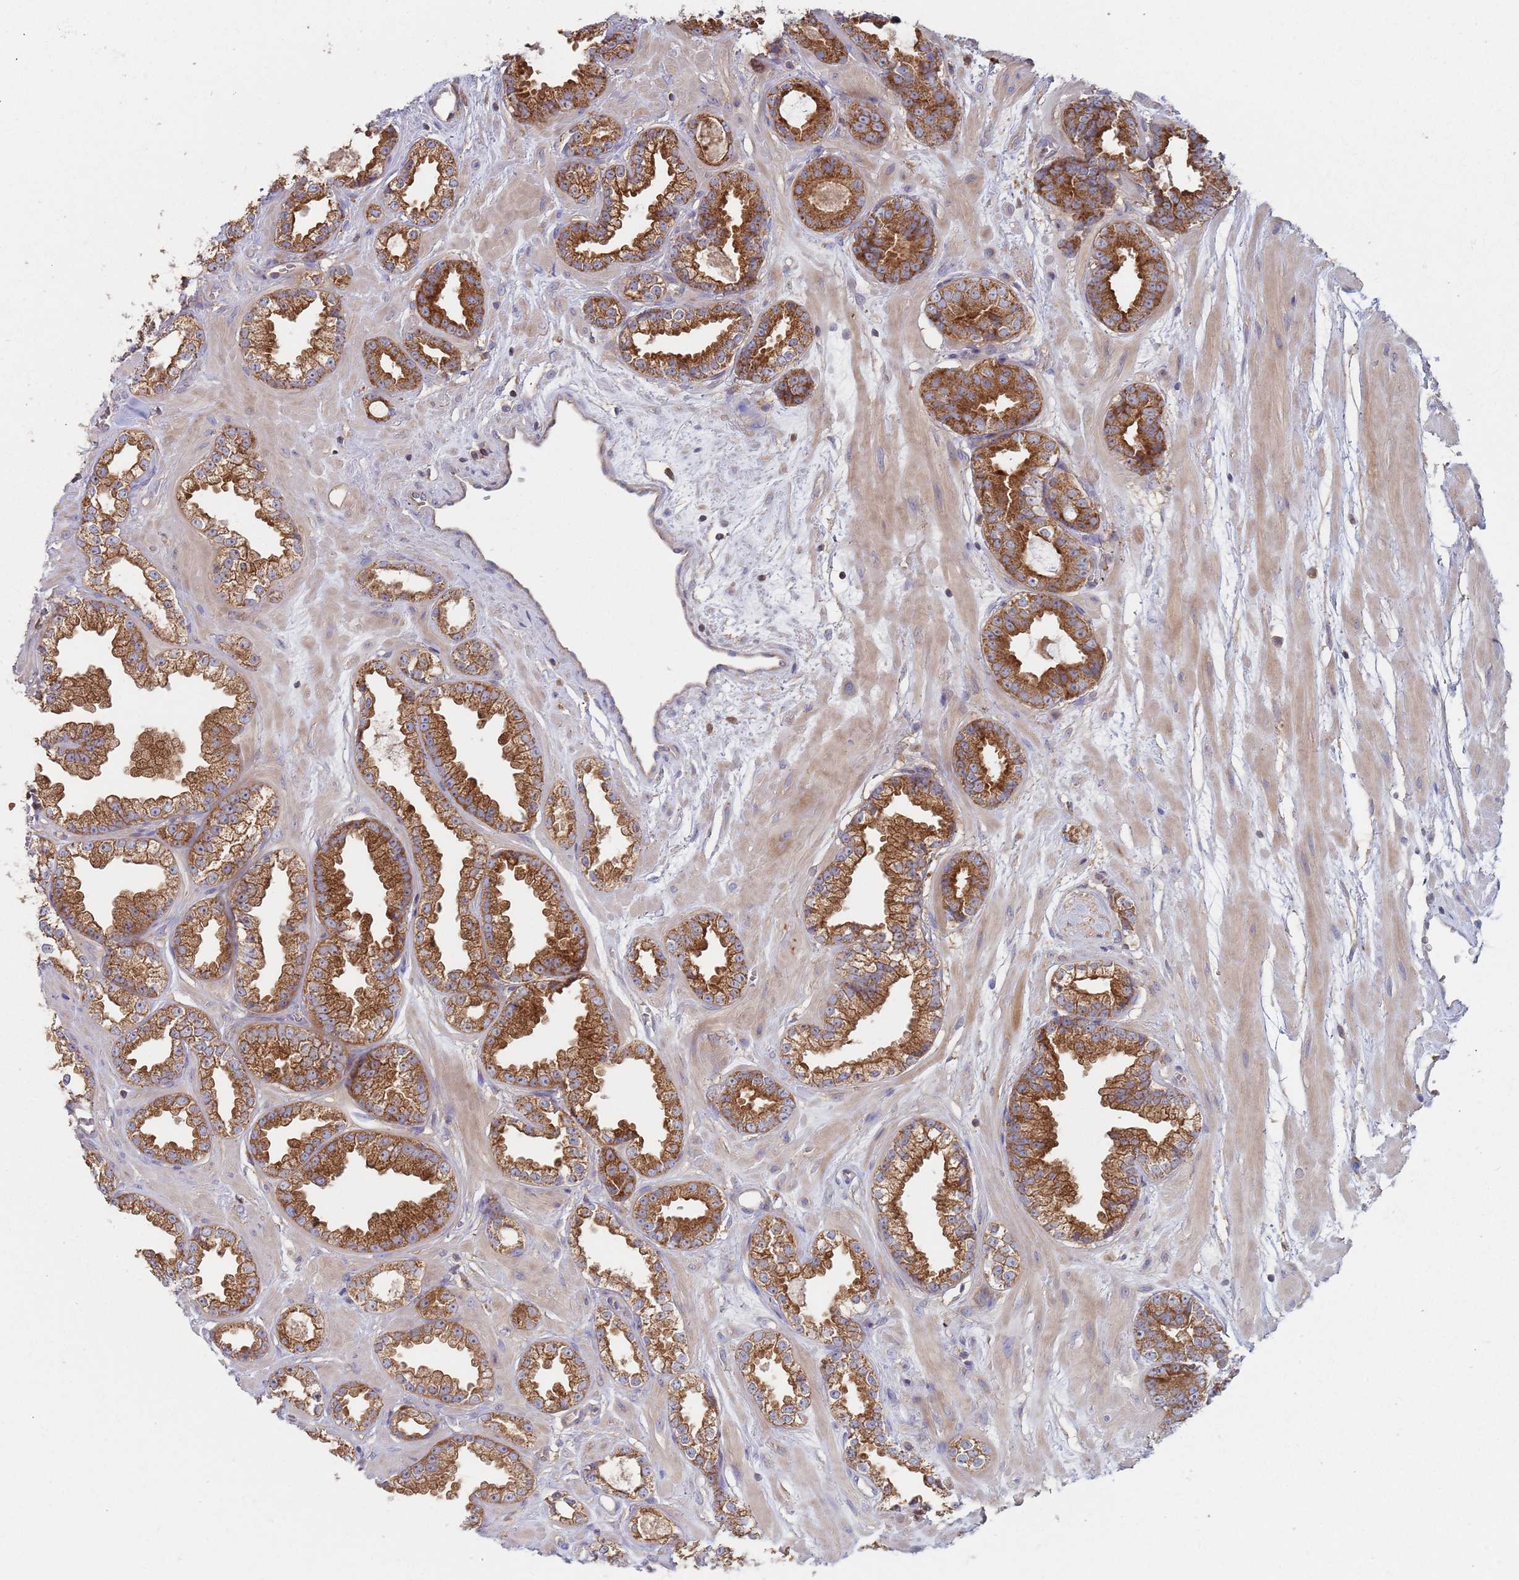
{"staining": {"intensity": "strong", "quantity": ">75%", "location": "cytoplasmic/membranous"}, "tissue": "prostate cancer", "cell_type": "Tumor cells", "image_type": "cancer", "snomed": [{"axis": "morphology", "description": "Adenocarcinoma, Low grade"}, {"axis": "topography", "description": "Prostate"}], "caption": "Immunohistochemical staining of low-grade adenocarcinoma (prostate) shows high levels of strong cytoplasmic/membranous positivity in about >75% of tumor cells.", "gene": "GDI2", "patient": {"sex": "male", "age": 60}}